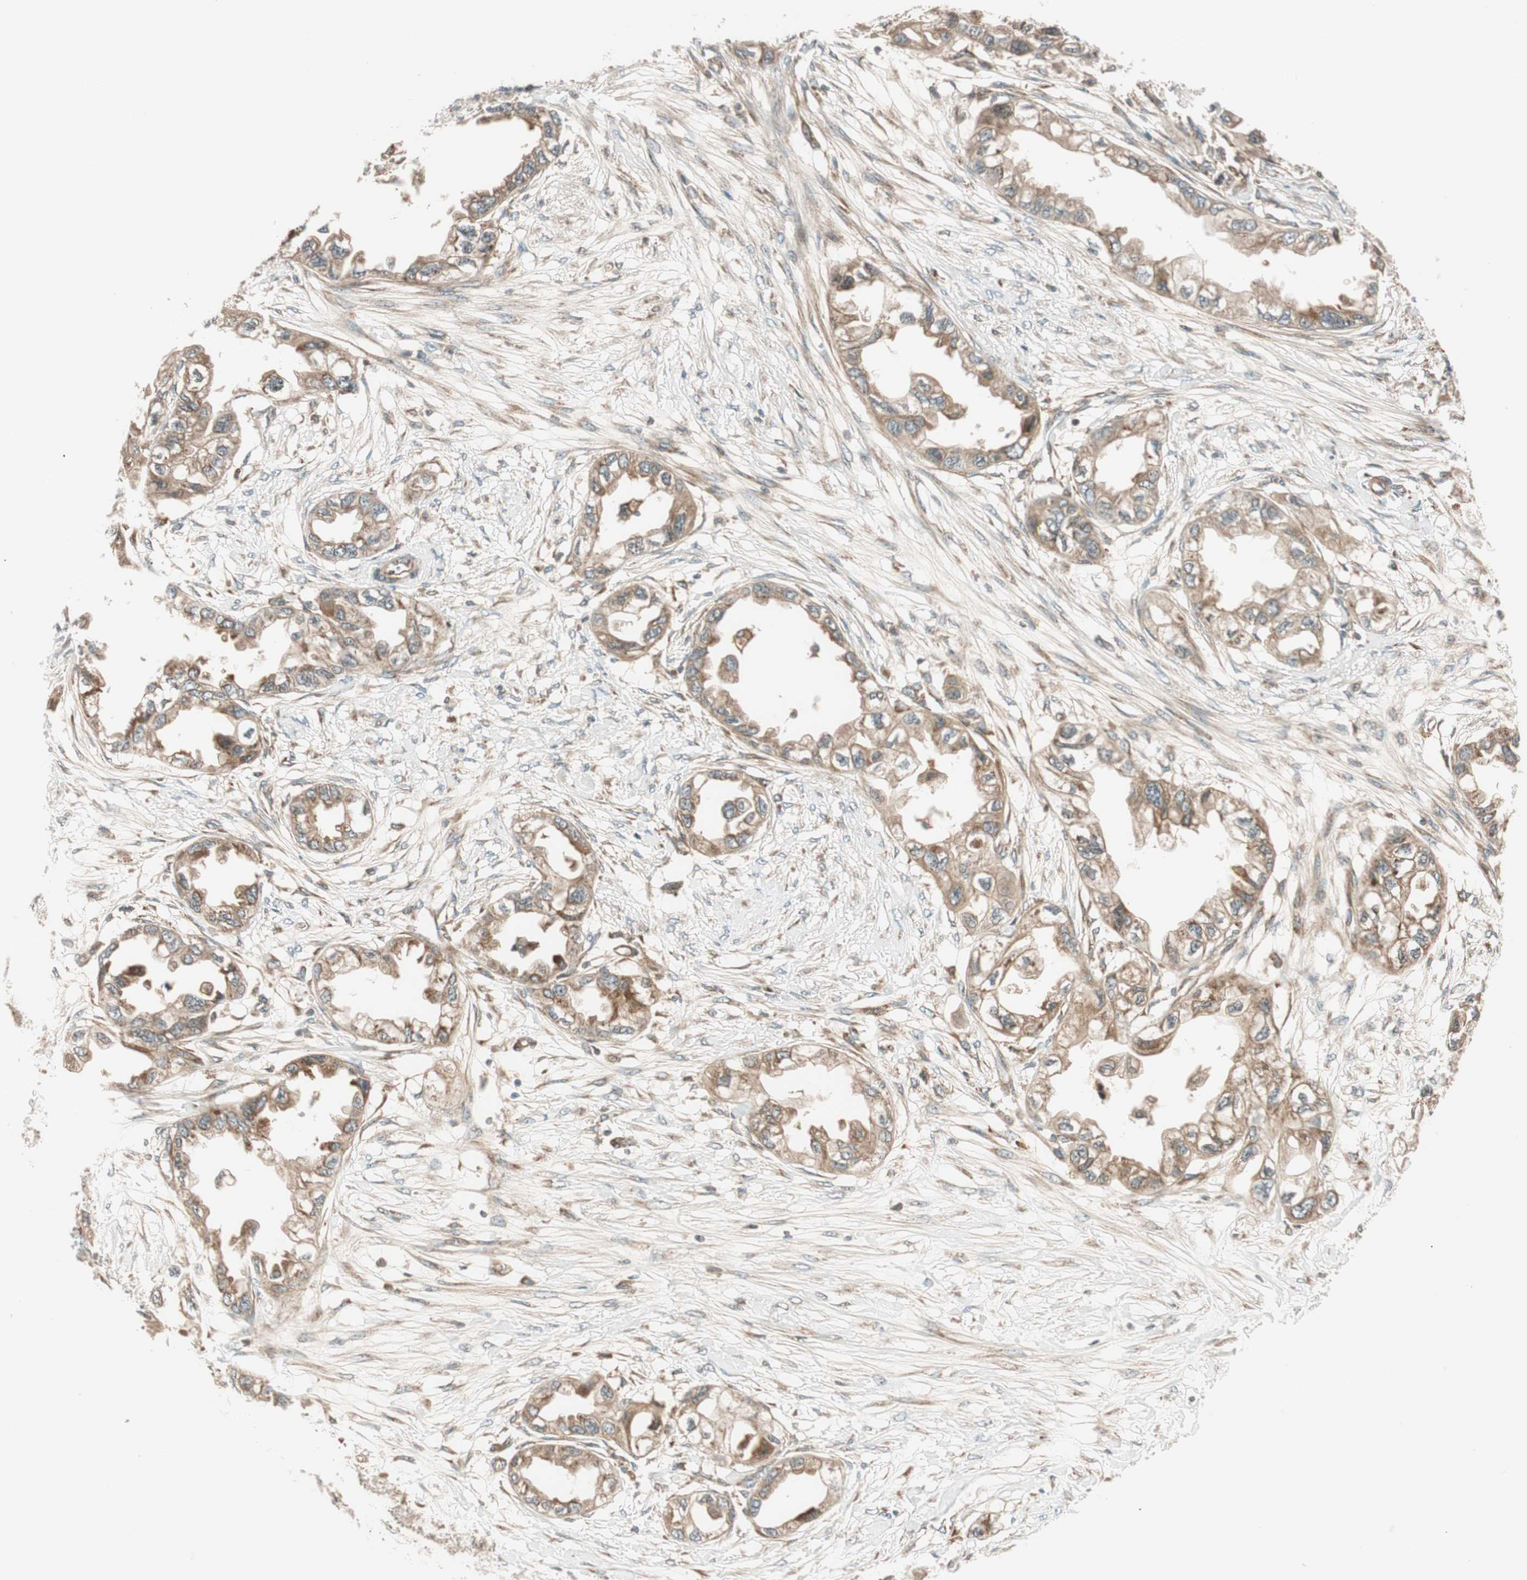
{"staining": {"intensity": "moderate", "quantity": ">75%", "location": "cytoplasmic/membranous"}, "tissue": "endometrial cancer", "cell_type": "Tumor cells", "image_type": "cancer", "snomed": [{"axis": "morphology", "description": "Adenocarcinoma, NOS"}, {"axis": "topography", "description": "Endometrium"}], "caption": "Immunohistochemical staining of human endometrial cancer (adenocarcinoma) shows moderate cytoplasmic/membranous protein staining in approximately >75% of tumor cells.", "gene": "ABI1", "patient": {"sex": "female", "age": 67}}